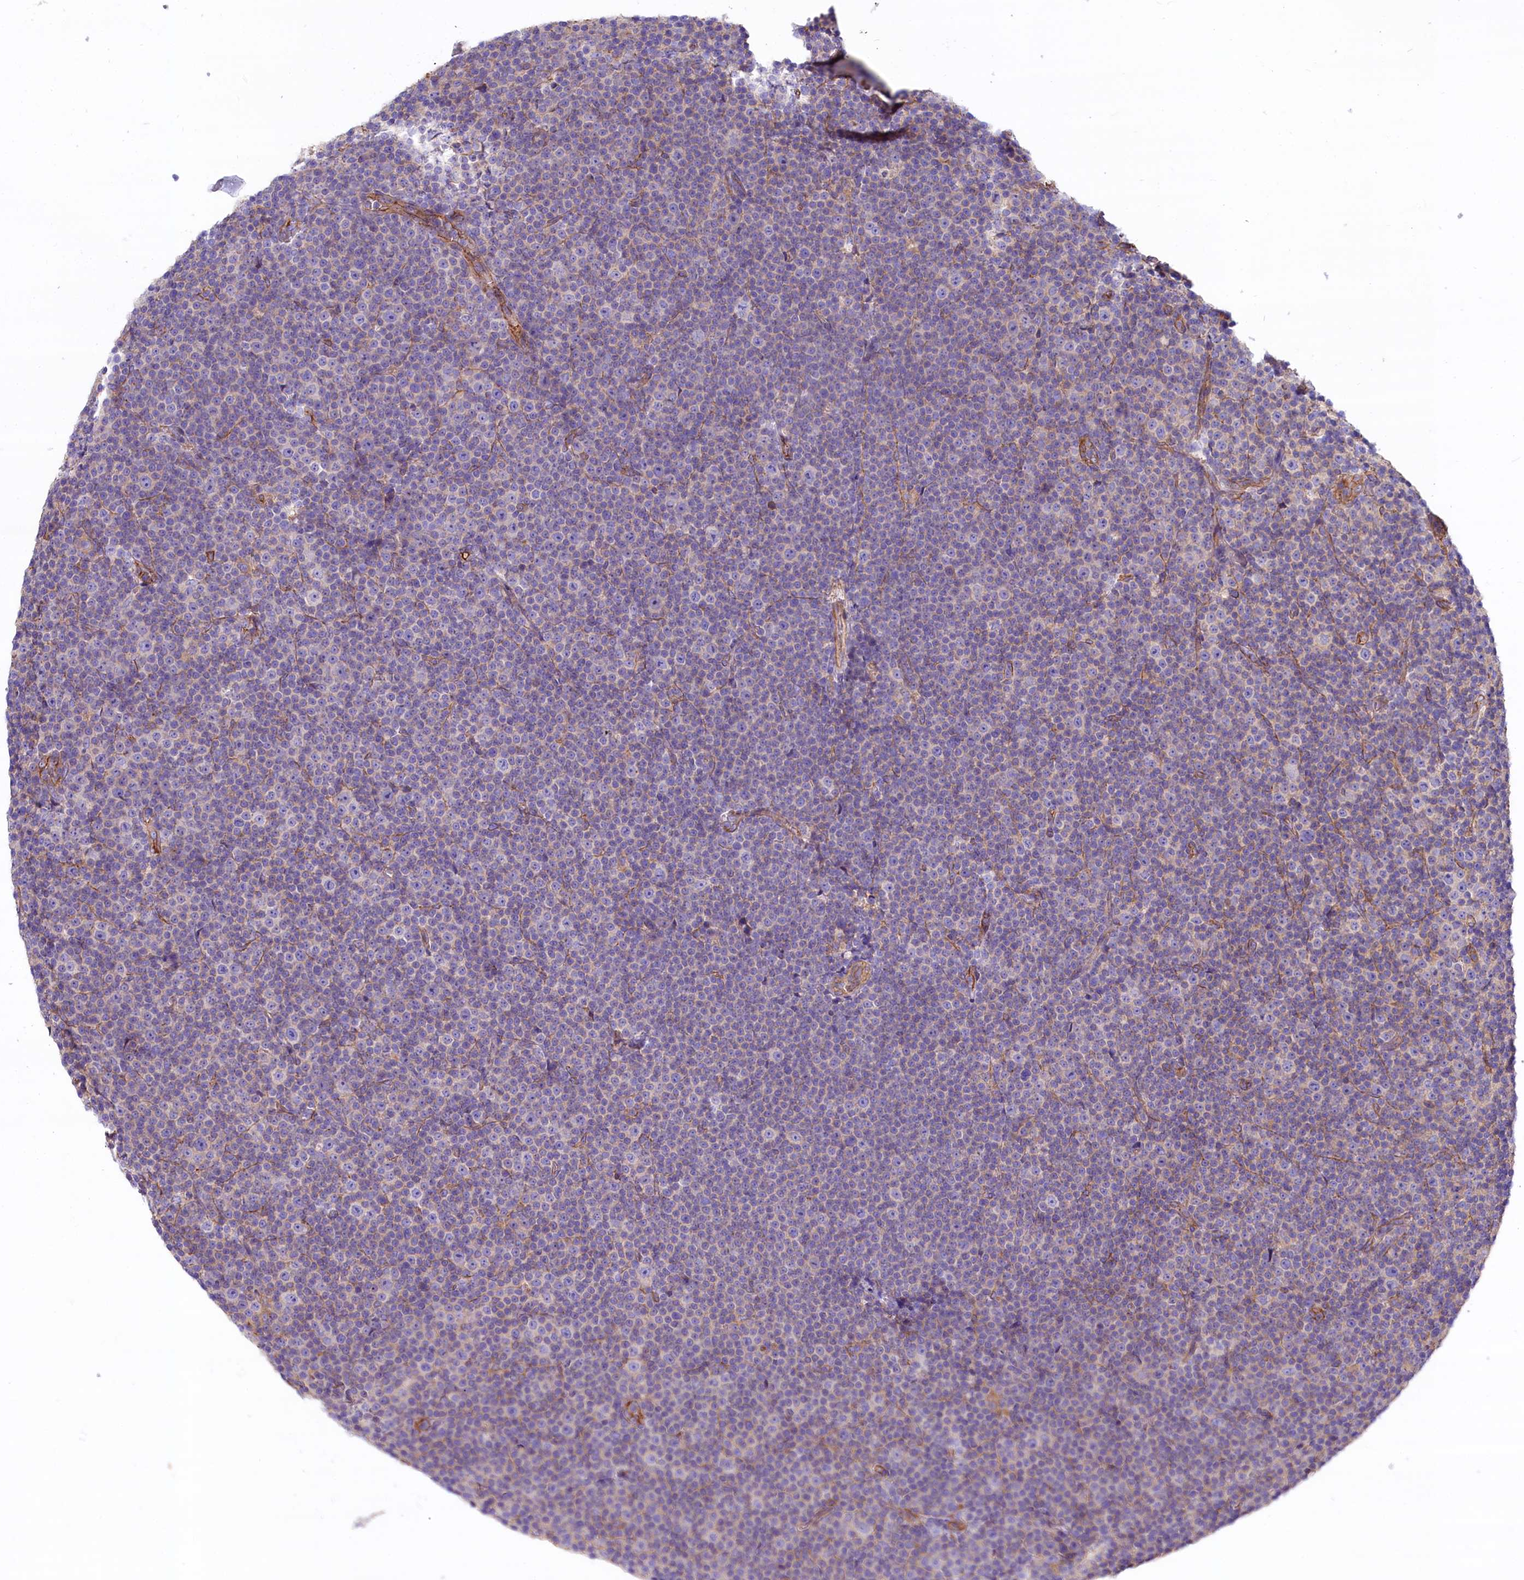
{"staining": {"intensity": "negative", "quantity": "none", "location": "none"}, "tissue": "lymphoma", "cell_type": "Tumor cells", "image_type": "cancer", "snomed": [{"axis": "morphology", "description": "Malignant lymphoma, non-Hodgkin's type, Low grade"}, {"axis": "topography", "description": "Lymph node"}], "caption": "High power microscopy micrograph of an immunohistochemistry (IHC) photomicrograph of lymphoma, revealing no significant staining in tumor cells. (DAB IHC, high magnification).", "gene": "FCHSD2", "patient": {"sex": "female", "age": 67}}